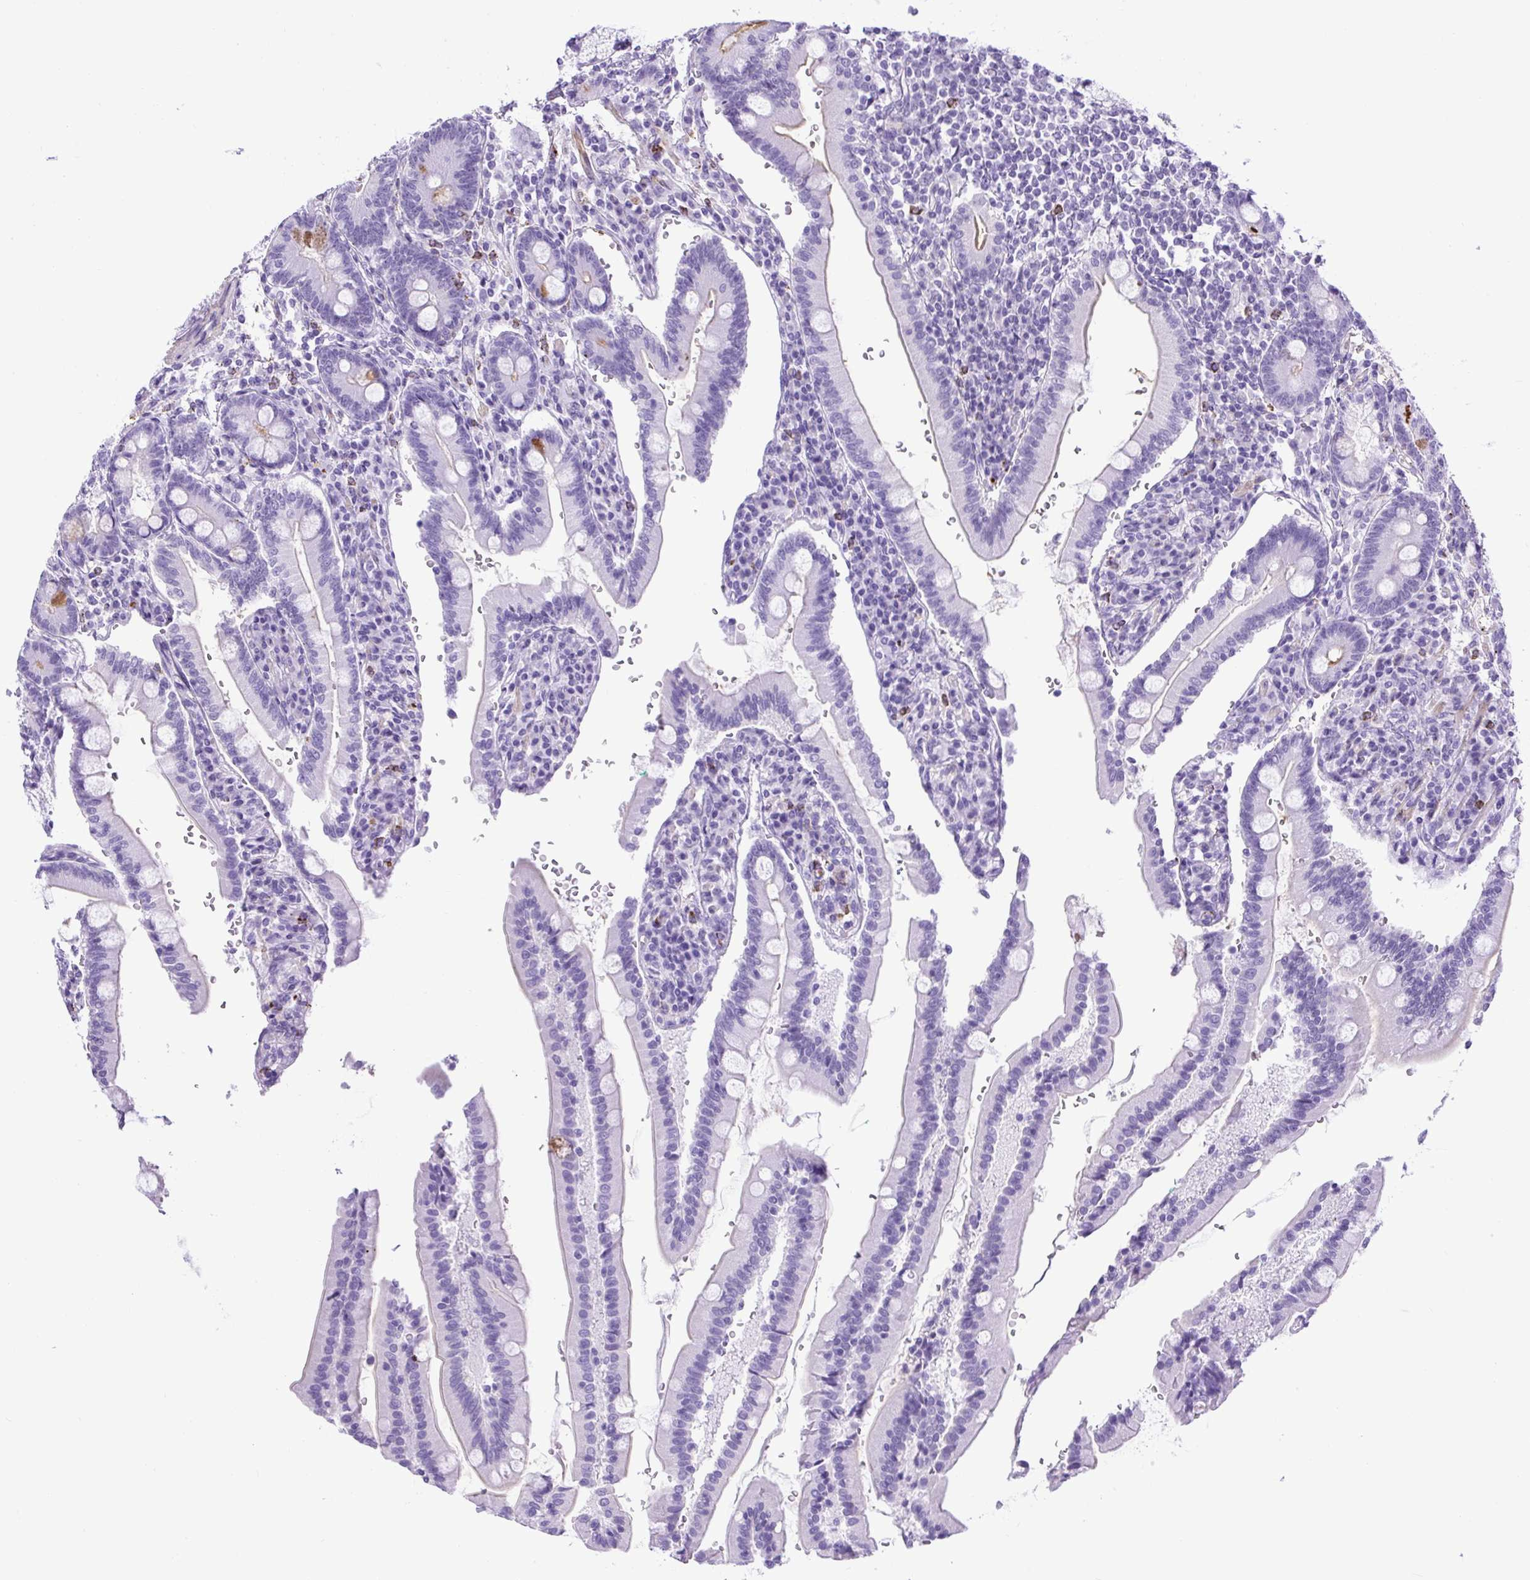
{"staining": {"intensity": "weak", "quantity": "<25%", "location": "cytoplasmic/membranous"}, "tissue": "duodenum", "cell_type": "Glandular cells", "image_type": "normal", "snomed": [{"axis": "morphology", "description": "Normal tissue, NOS"}, {"axis": "topography", "description": "Duodenum"}], "caption": "Duodenum stained for a protein using immunohistochemistry reveals no expression glandular cells.", "gene": "VWA7", "patient": {"sex": "female", "age": 67}}